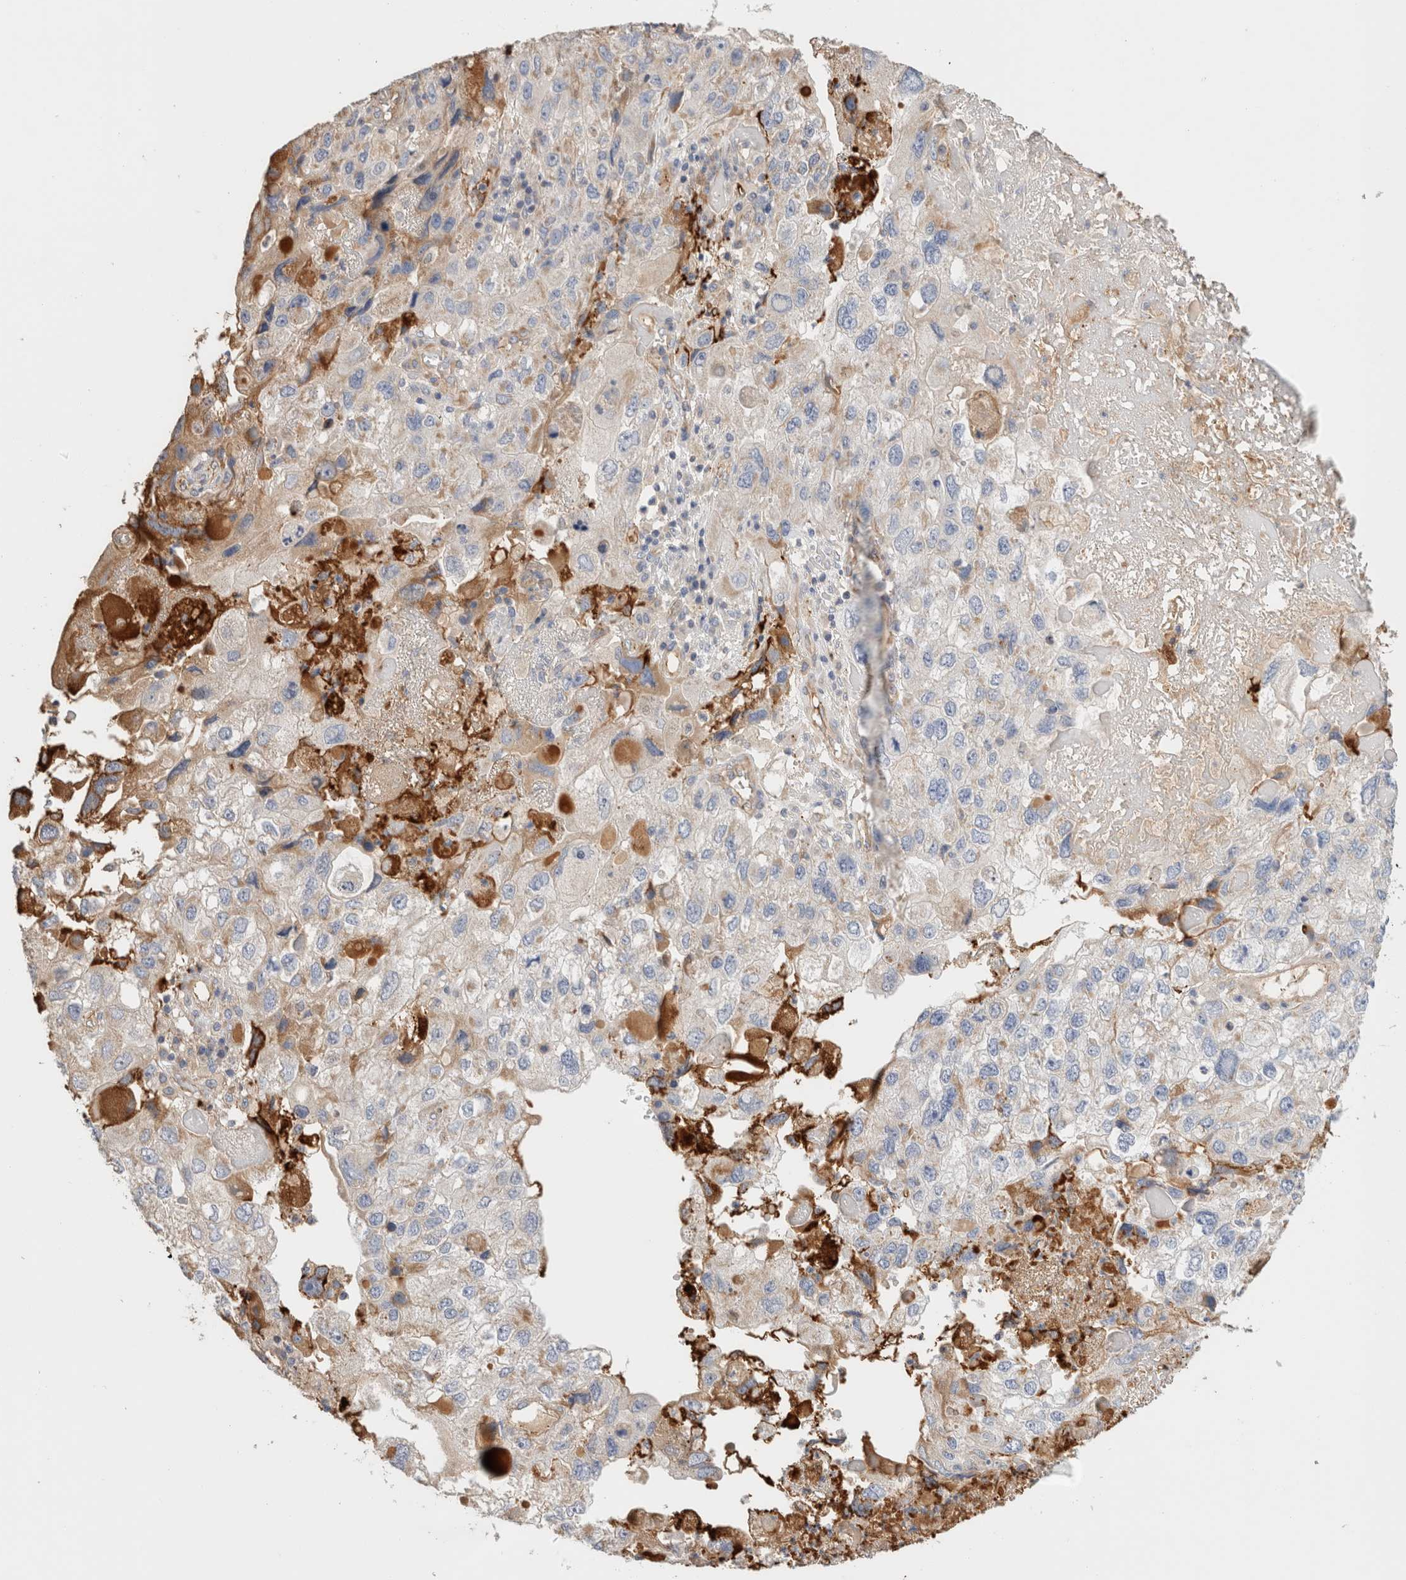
{"staining": {"intensity": "weak", "quantity": "<25%", "location": "cytoplasmic/membranous"}, "tissue": "endometrial cancer", "cell_type": "Tumor cells", "image_type": "cancer", "snomed": [{"axis": "morphology", "description": "Adenocarcinoma, NOS"}, {"axis": "topography", "description": "Endometrium"}], "caption": "DAB (3,3'-diaminobenzidine) immunohistochemical staining of endometrial cancer (adenocarcinoma) shows no significant staining in tumor cells.", "gene": "PROS1", "patient": {"sex": "female", "age": 49}}